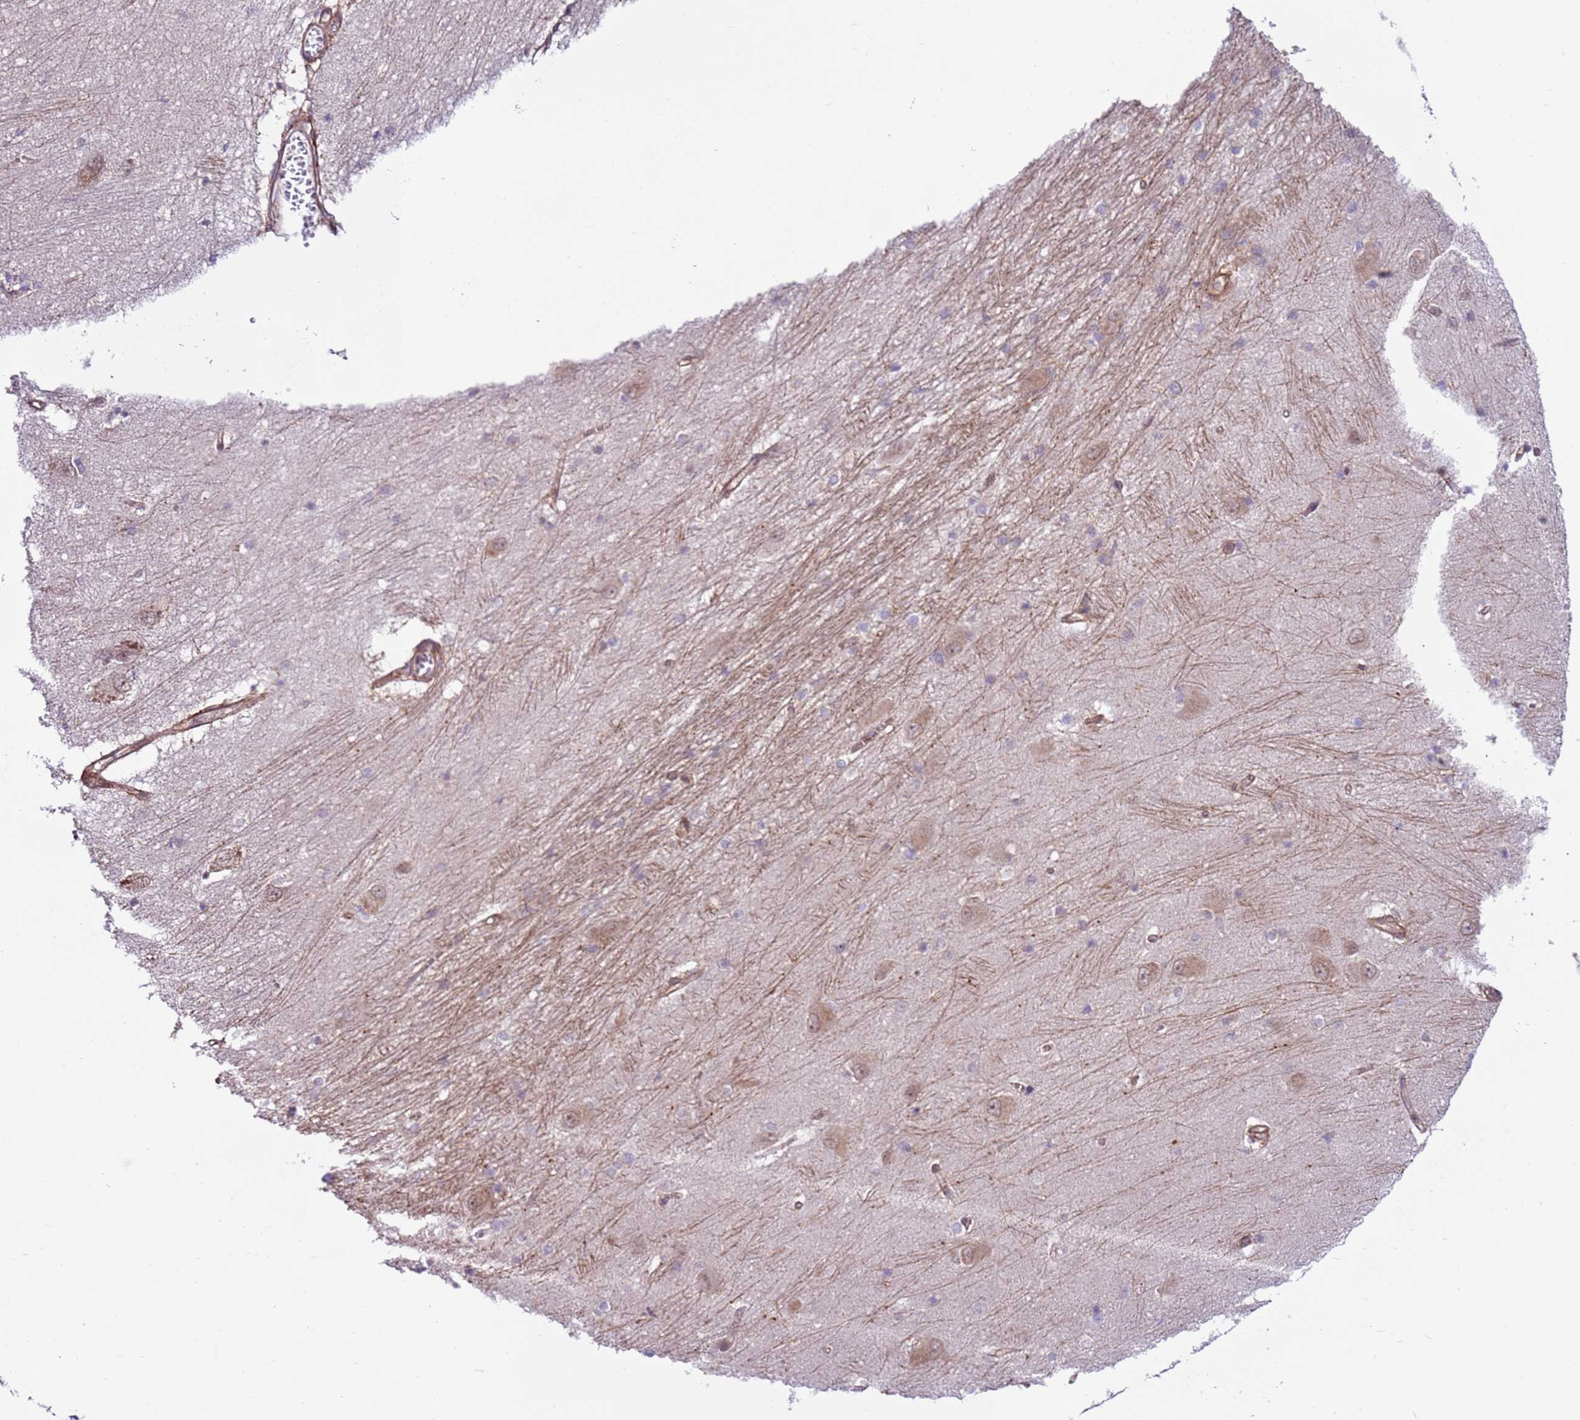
{"staining": {"intensity": "negative", "quantity": "none", "location": "none"}, "tissue": "caudate", "cell_type": "Glial cells", "image_type": "normal", "snomed": [{"axis": "morphology", "description": "Normal tissue, NOS"}, {"axis": "topography", "description": "Lateral ventricle wall"}], "caption": "This is a photomicrograph of IHC staining of normal caudate, which shows no positivity in glial cells.", "gene": "DCAF4", "patient": {"sex": "male", "age": 37}}